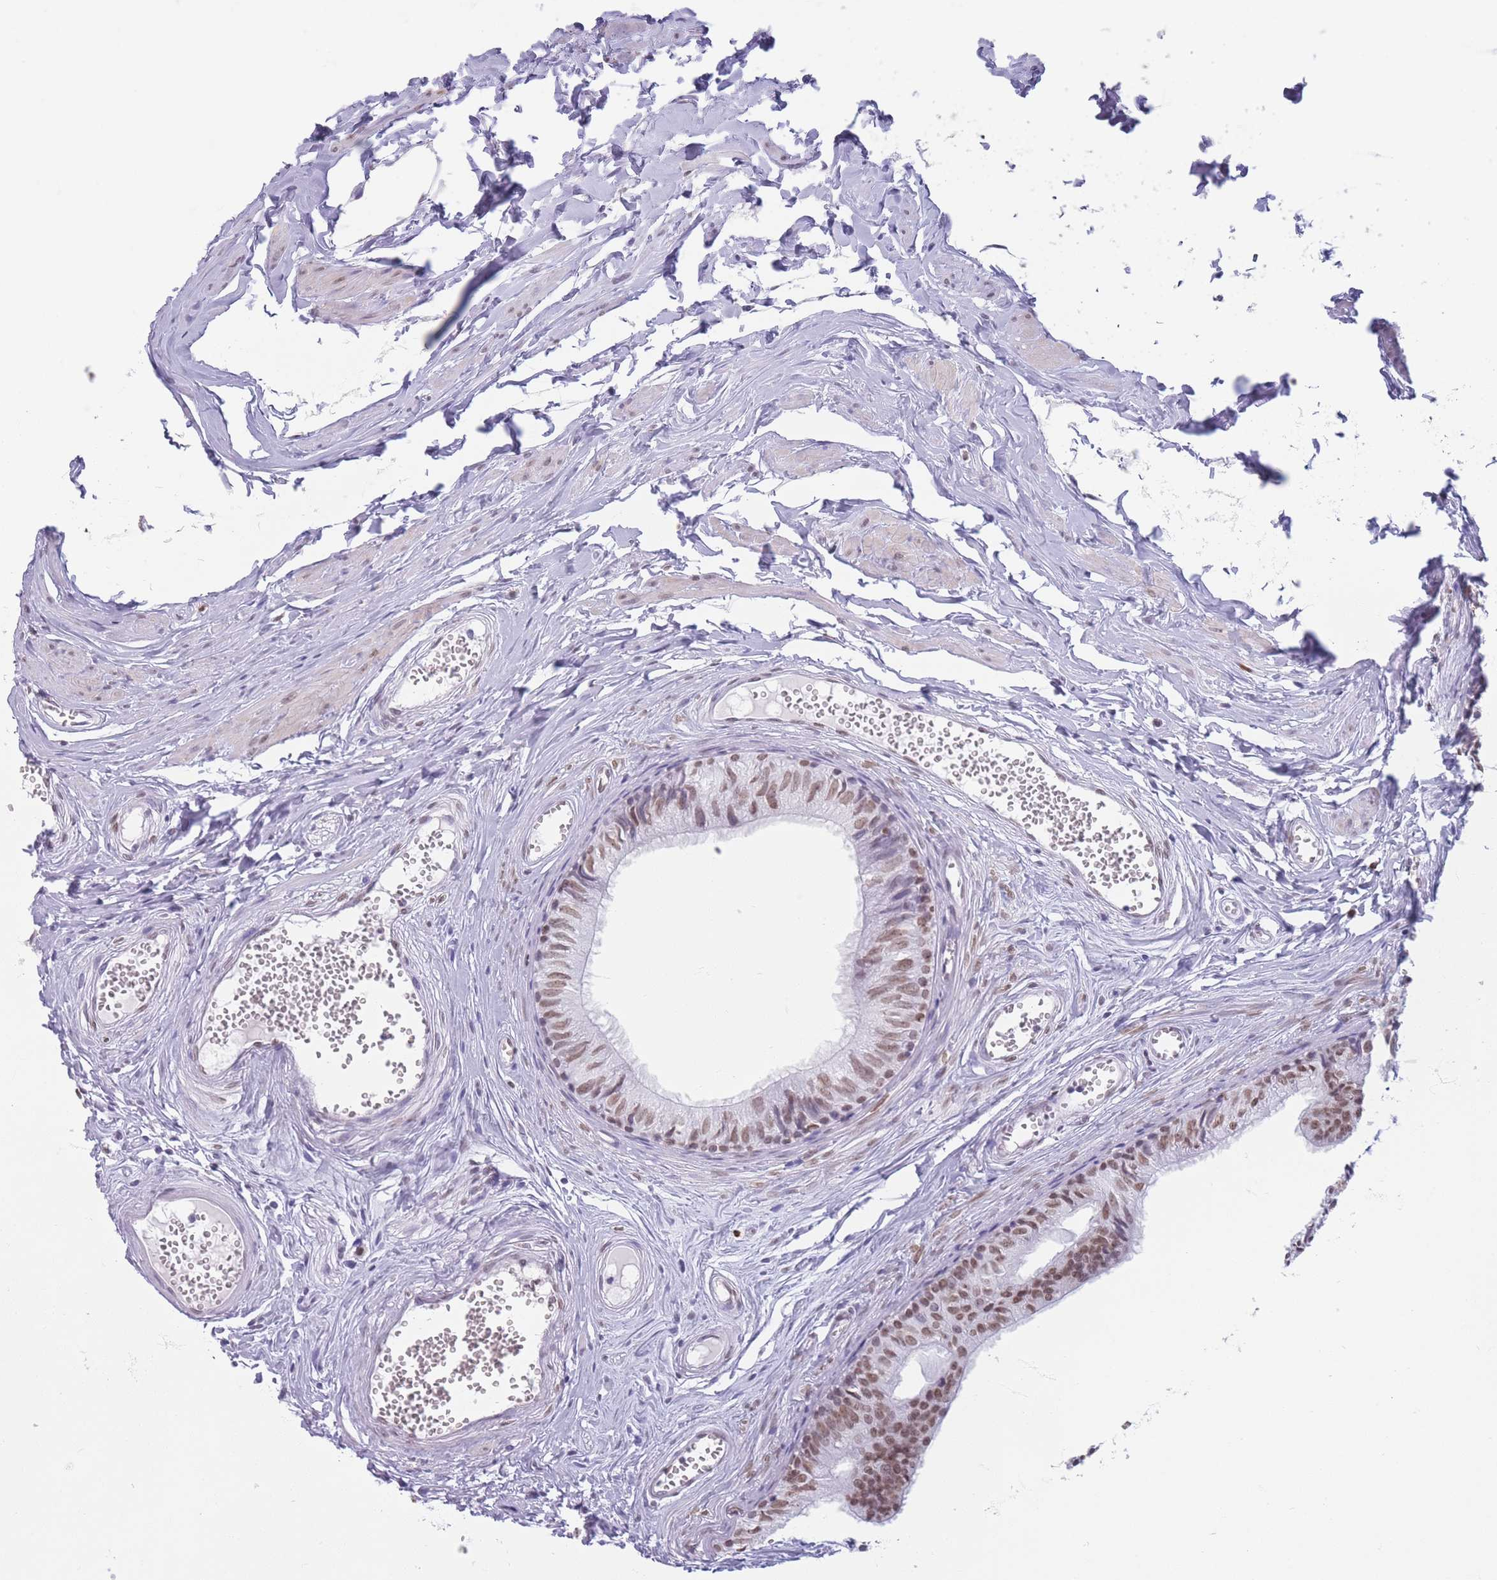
{"staining": {"intensity": "moderate", "quantity": ">75%", "location": "nuclear"}, "tissue": "epididymis", "cell_type": "Glandular cells", "image_type": "normal", "snomed": [{"axis": "morphology", "description": "Normal tissue, NOS"}, {"axis": "topography", "description": "Epididymis"}], "caption": "This histopathology image displays IHC staining of normal epididymis, with medium moderate nuclear staining in about >75% of glandular cells.", "gene": "RYK", "patient": {"sex": "male", "age": 36}}